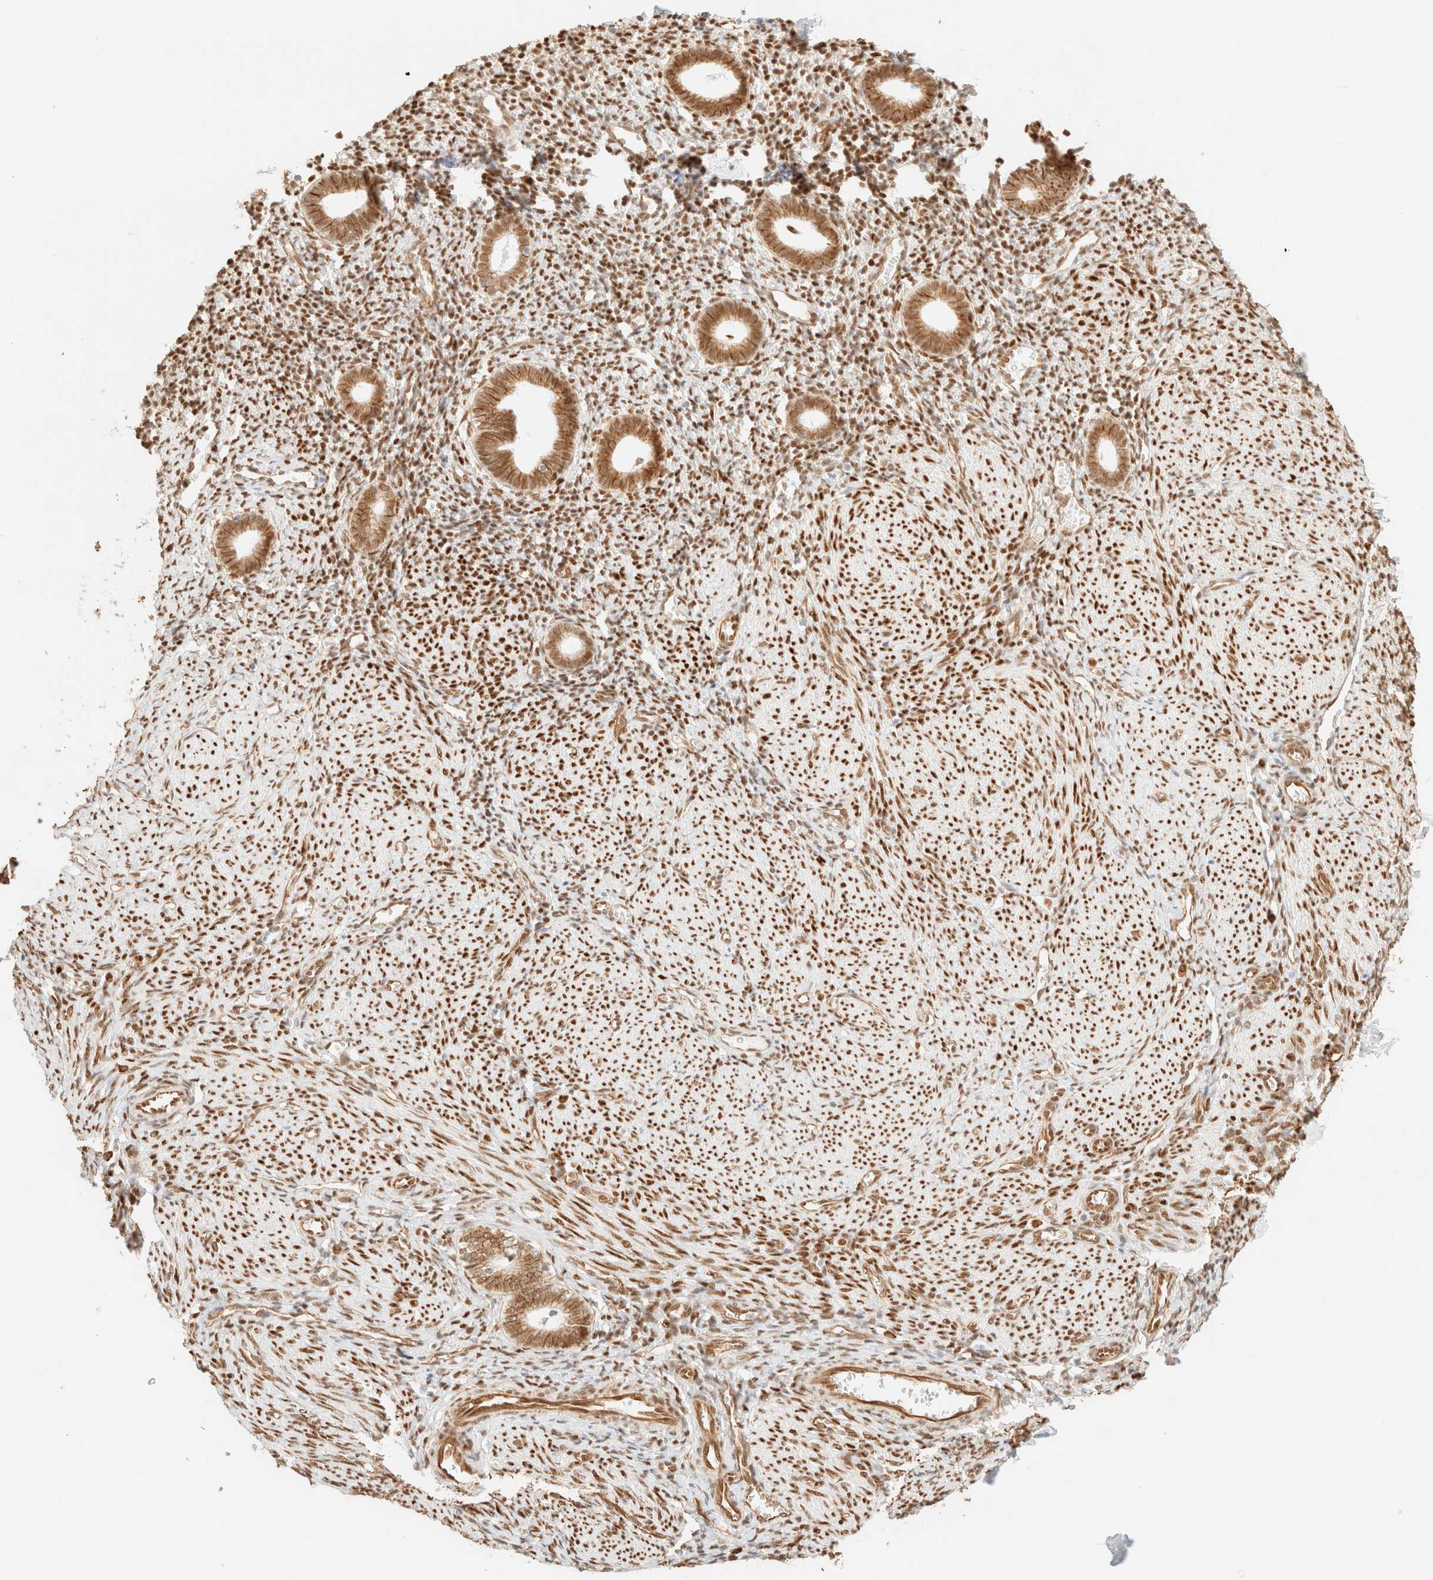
{"staining": {"intensity": "weak", "quantity": ">75%", "location": "nuclear"}, "tissue": "endometrium", "cell_type": "Cells in endometrial stroma", "image_type": "normal", "snomed": [{"axis": "morphology", "description": "Normal tissue, NOS"}, {"axis": "morphology", "description": "Adenocarcinoma, NOS"}, {"axis": "topography", "description": "Endometrium"}], "caption": "Protein expression analysis of unremarkable endometrium shows weak nuclear expression in about >75% of cells in endometrial stroma.", "gene": "ZSCAN18", "patient": {"sex": "female", "age": 57}}